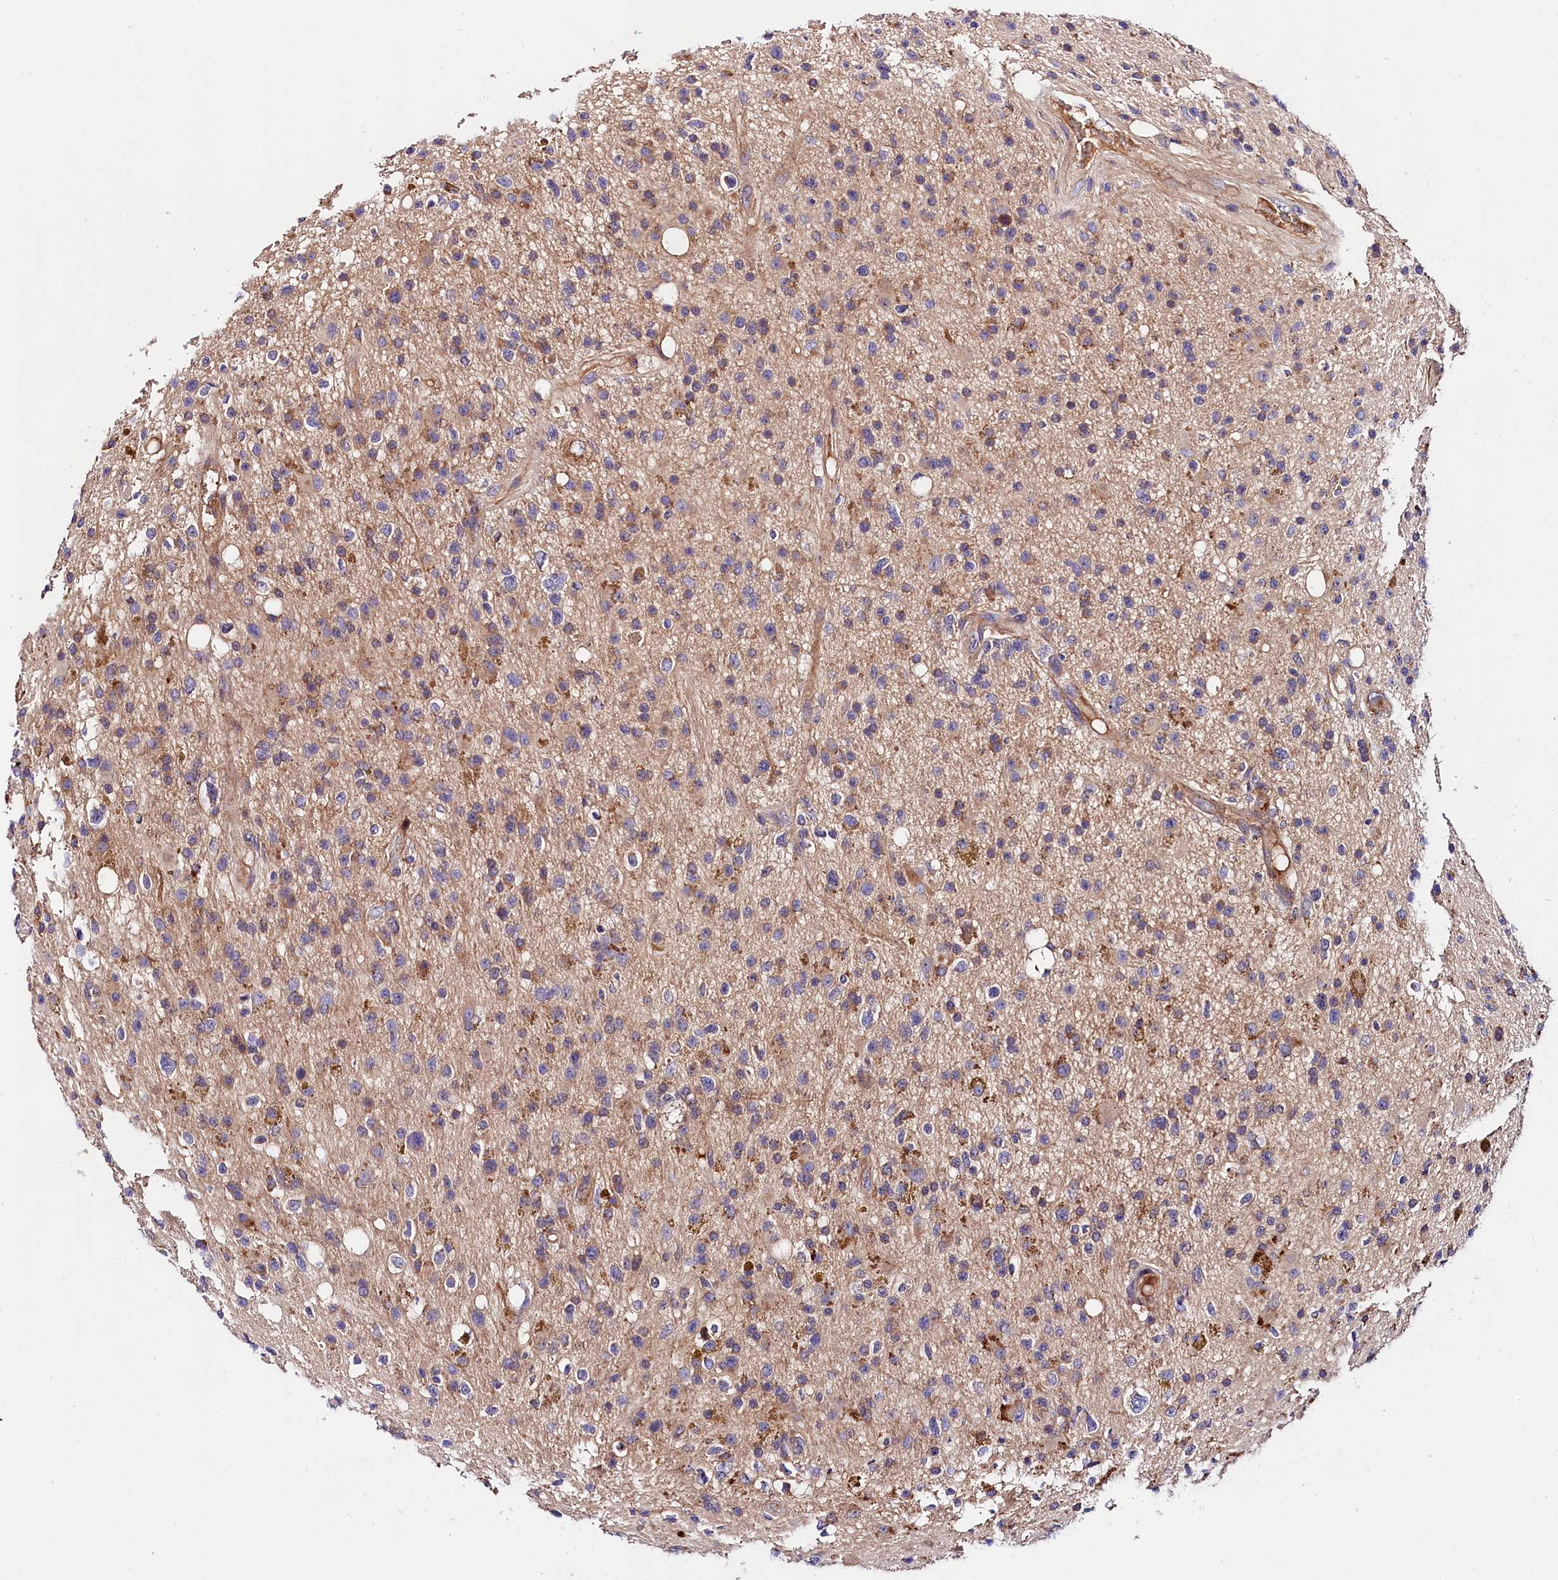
{"staining": {"intensity": "moderate", "quantity": "<25%", "location": "cytoplasmic/membranous"}, "tissue": "glioma", "cell_type": "Tumor cells", "image_type": "cancer", "snomed": [{"axis": "morphology", "description": "Glioma, malignant, High grade"}, {"axis": "topography", "description": "Brain"}], "caption": "Protein staining of high-grade glioma (malignant) tissue shows moderate cytoplasmic/membranous positivity in about <25% of tumor cells.", "gene": "SPG11", "patient": {"sex": "male", "age": 33}}